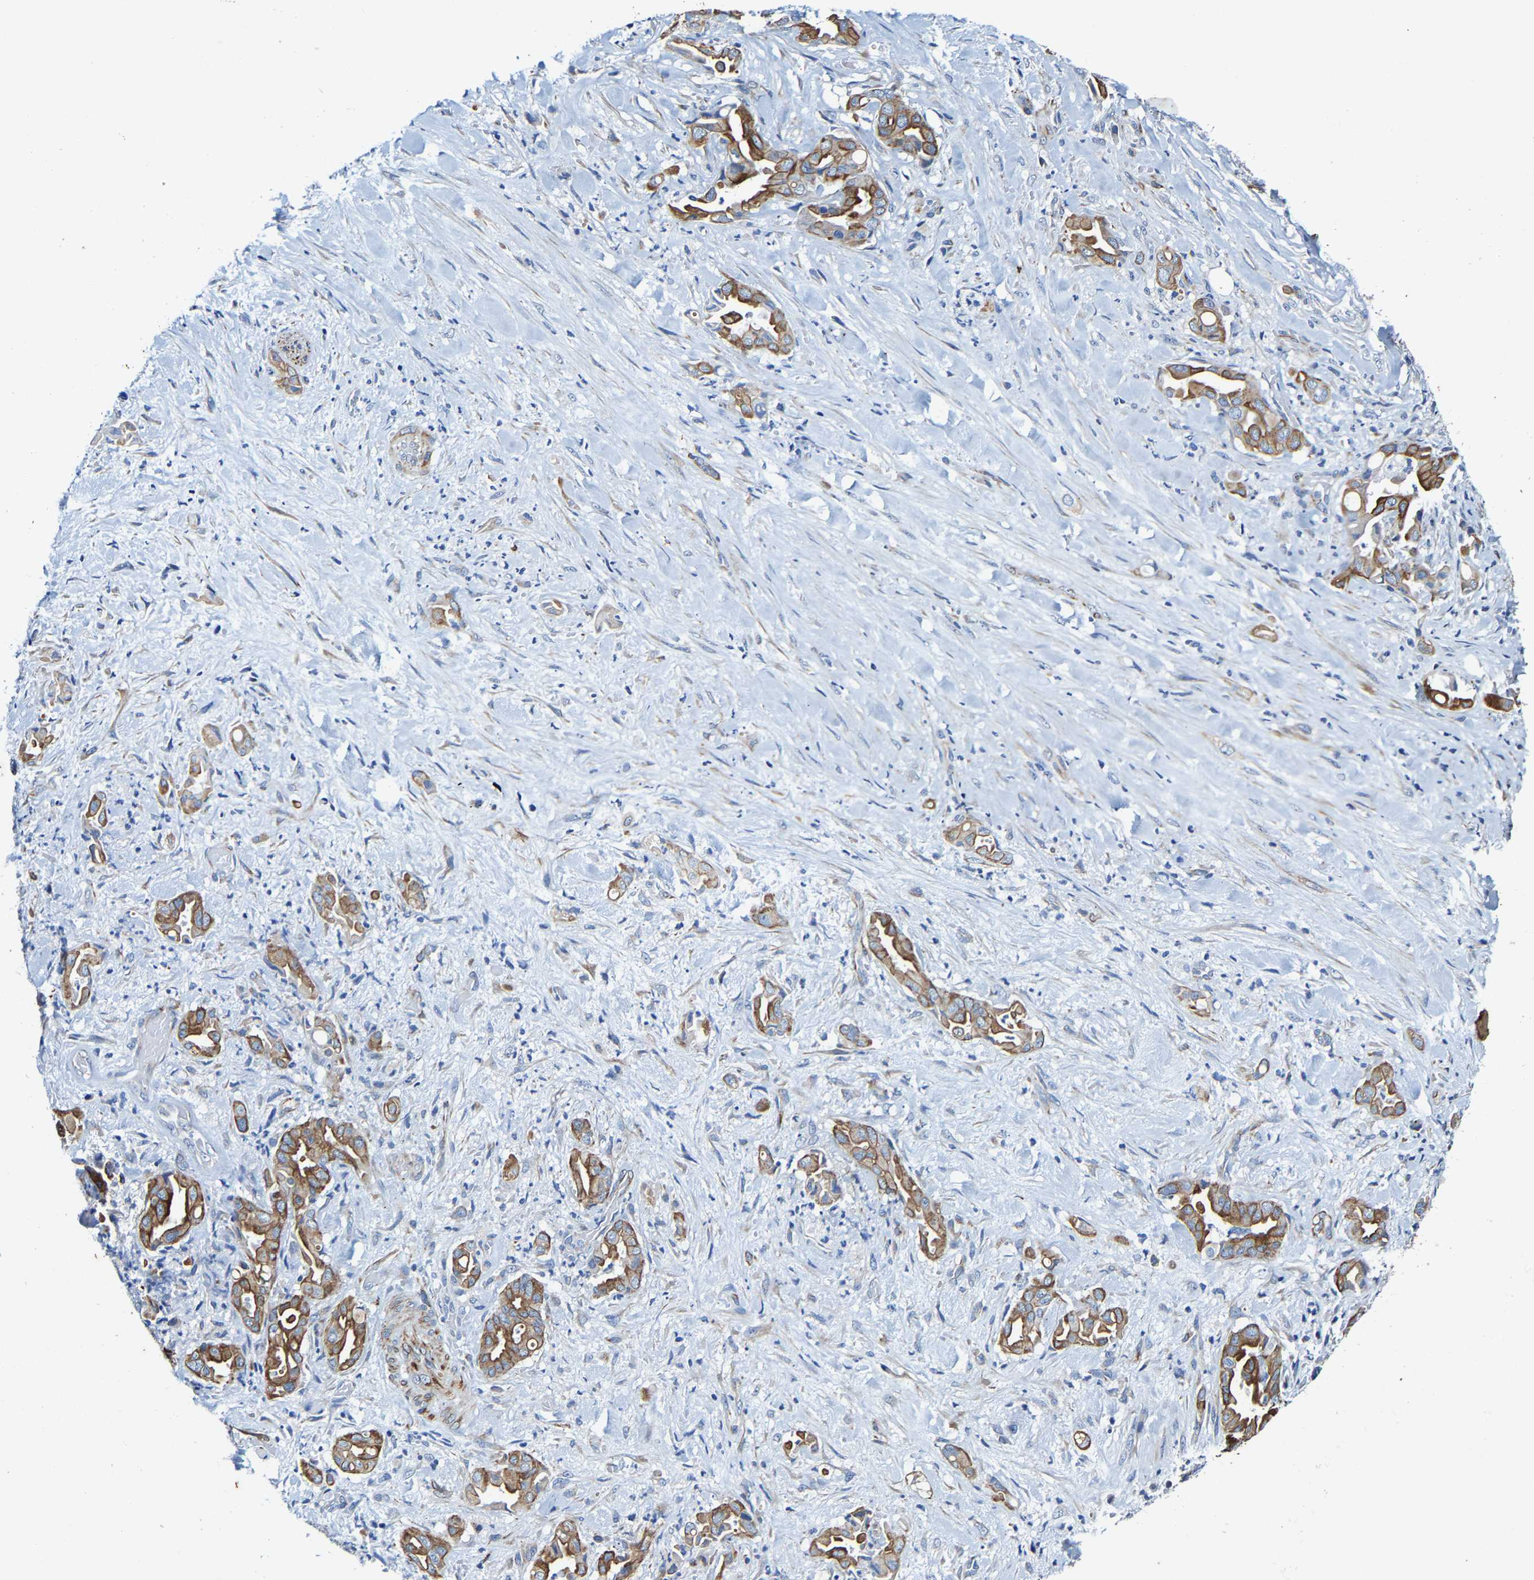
{"staining": {"intensity": "moderate", "quantity": ">75%", "location": "cytoplasmic/membranous"}, "tissue": "liver cancer", "cell_type": "Tumor cells", "image_type": "cancer", "snomed": [{"axis": "morphology", "description": "Cholangiocarcinoma"}, {"axis": "topography", "description": "Liver"}], "caption": "A photomicrograph of cholangiocarcinoma (liver) stained for a protein reveals moderate cytoplasmic/membranous brown staining in tumor cells.", "gene": "MMEL1", "patient": {"sex": "female", "age": 68}}